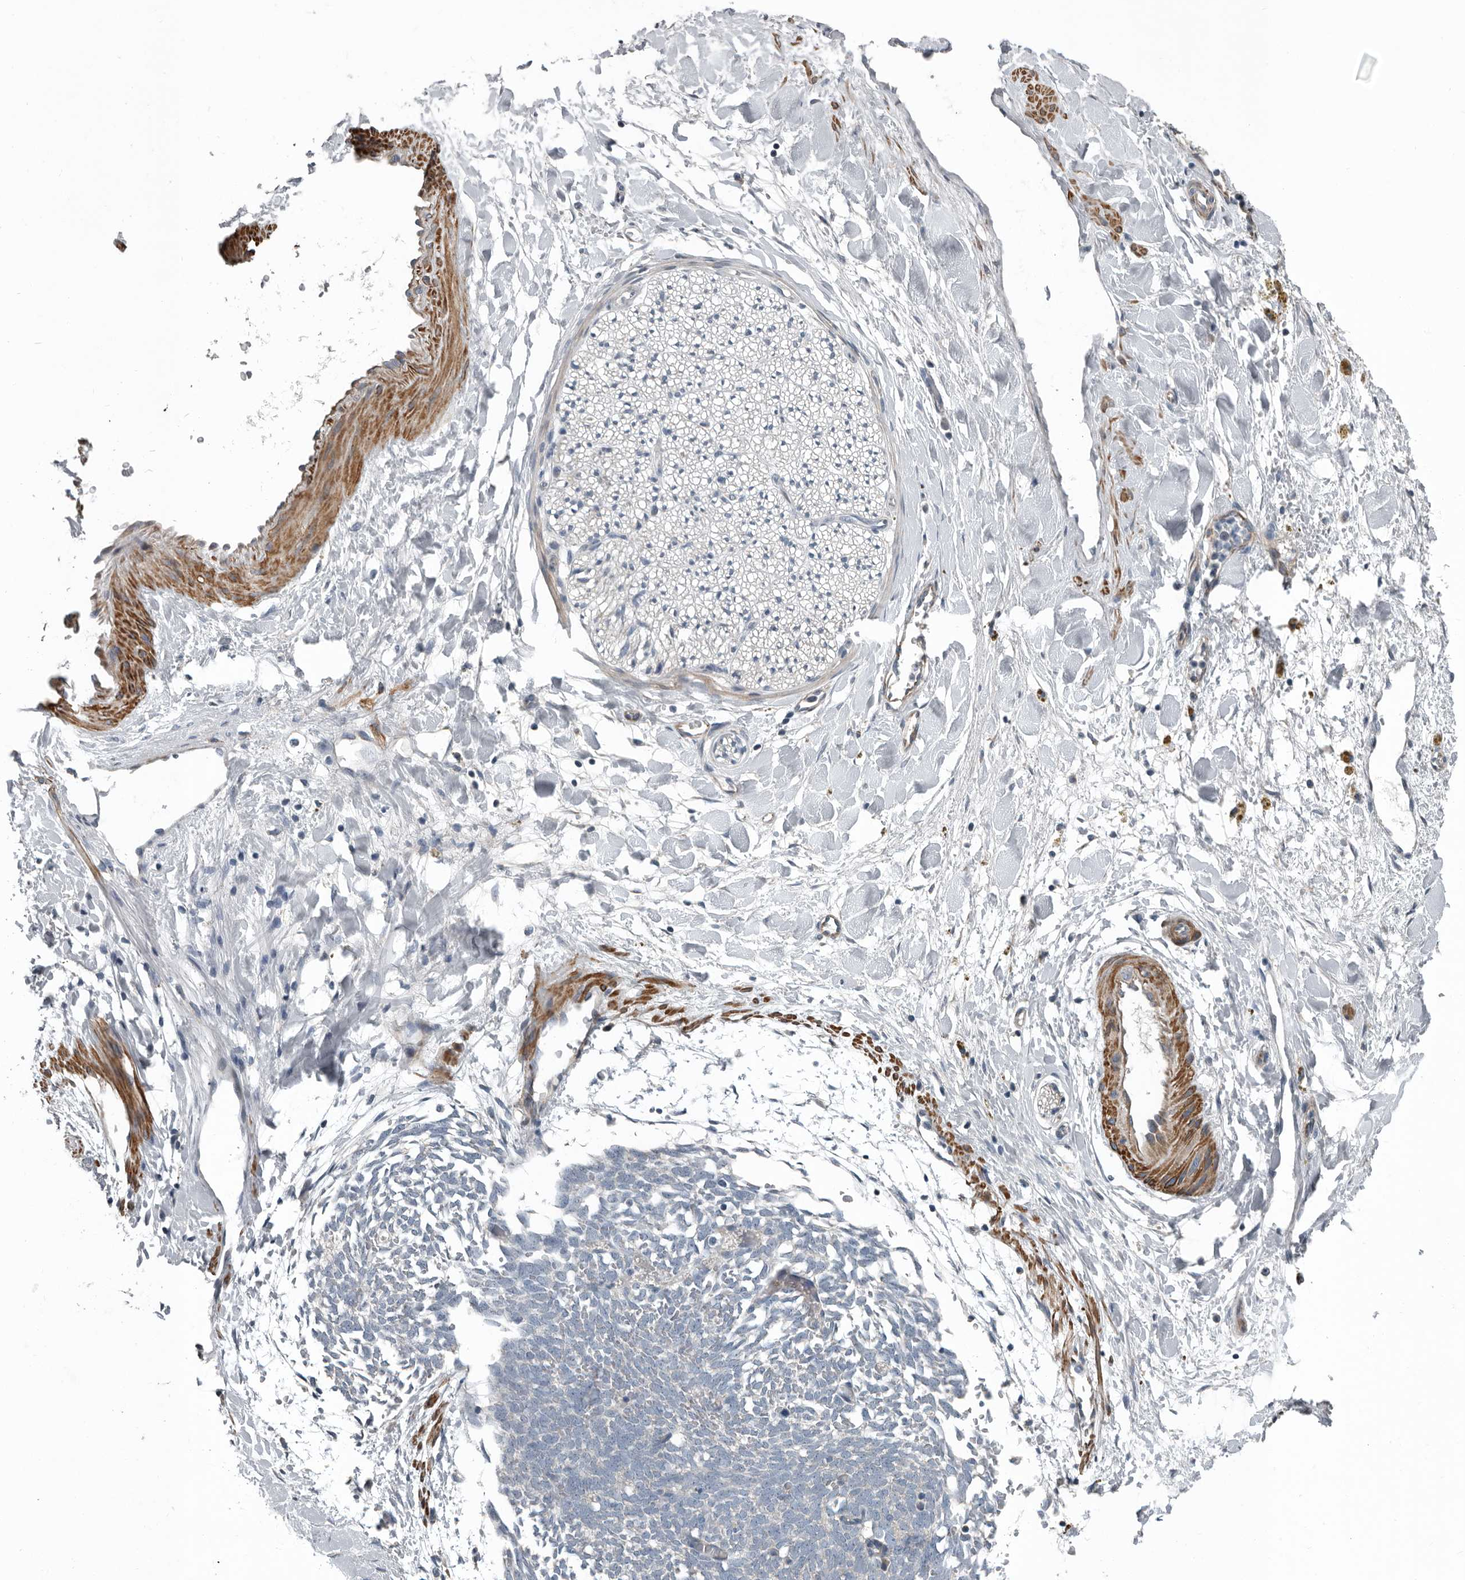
{"staining": {"intensity": "negative", "quantity": "none", "location": "none"}, "tissue": "adipose tissue", "cell_type": "Adipocytes", "image_type": "normal", "snomed": [{"axis": "morphology", "description": "Normal tissue, NOS"}, {"axis": "topography", "description": "Kidney"}, {"axis": "topography", "description": "Peripheral nerve tissue"}], "caption": "Immunohistochemistry (IHC) of unremarkable adipose tissue displays no positivity in adipocytes.", "gene": "DPY19L4", "patient": {"sex": "male", "age": 7}}